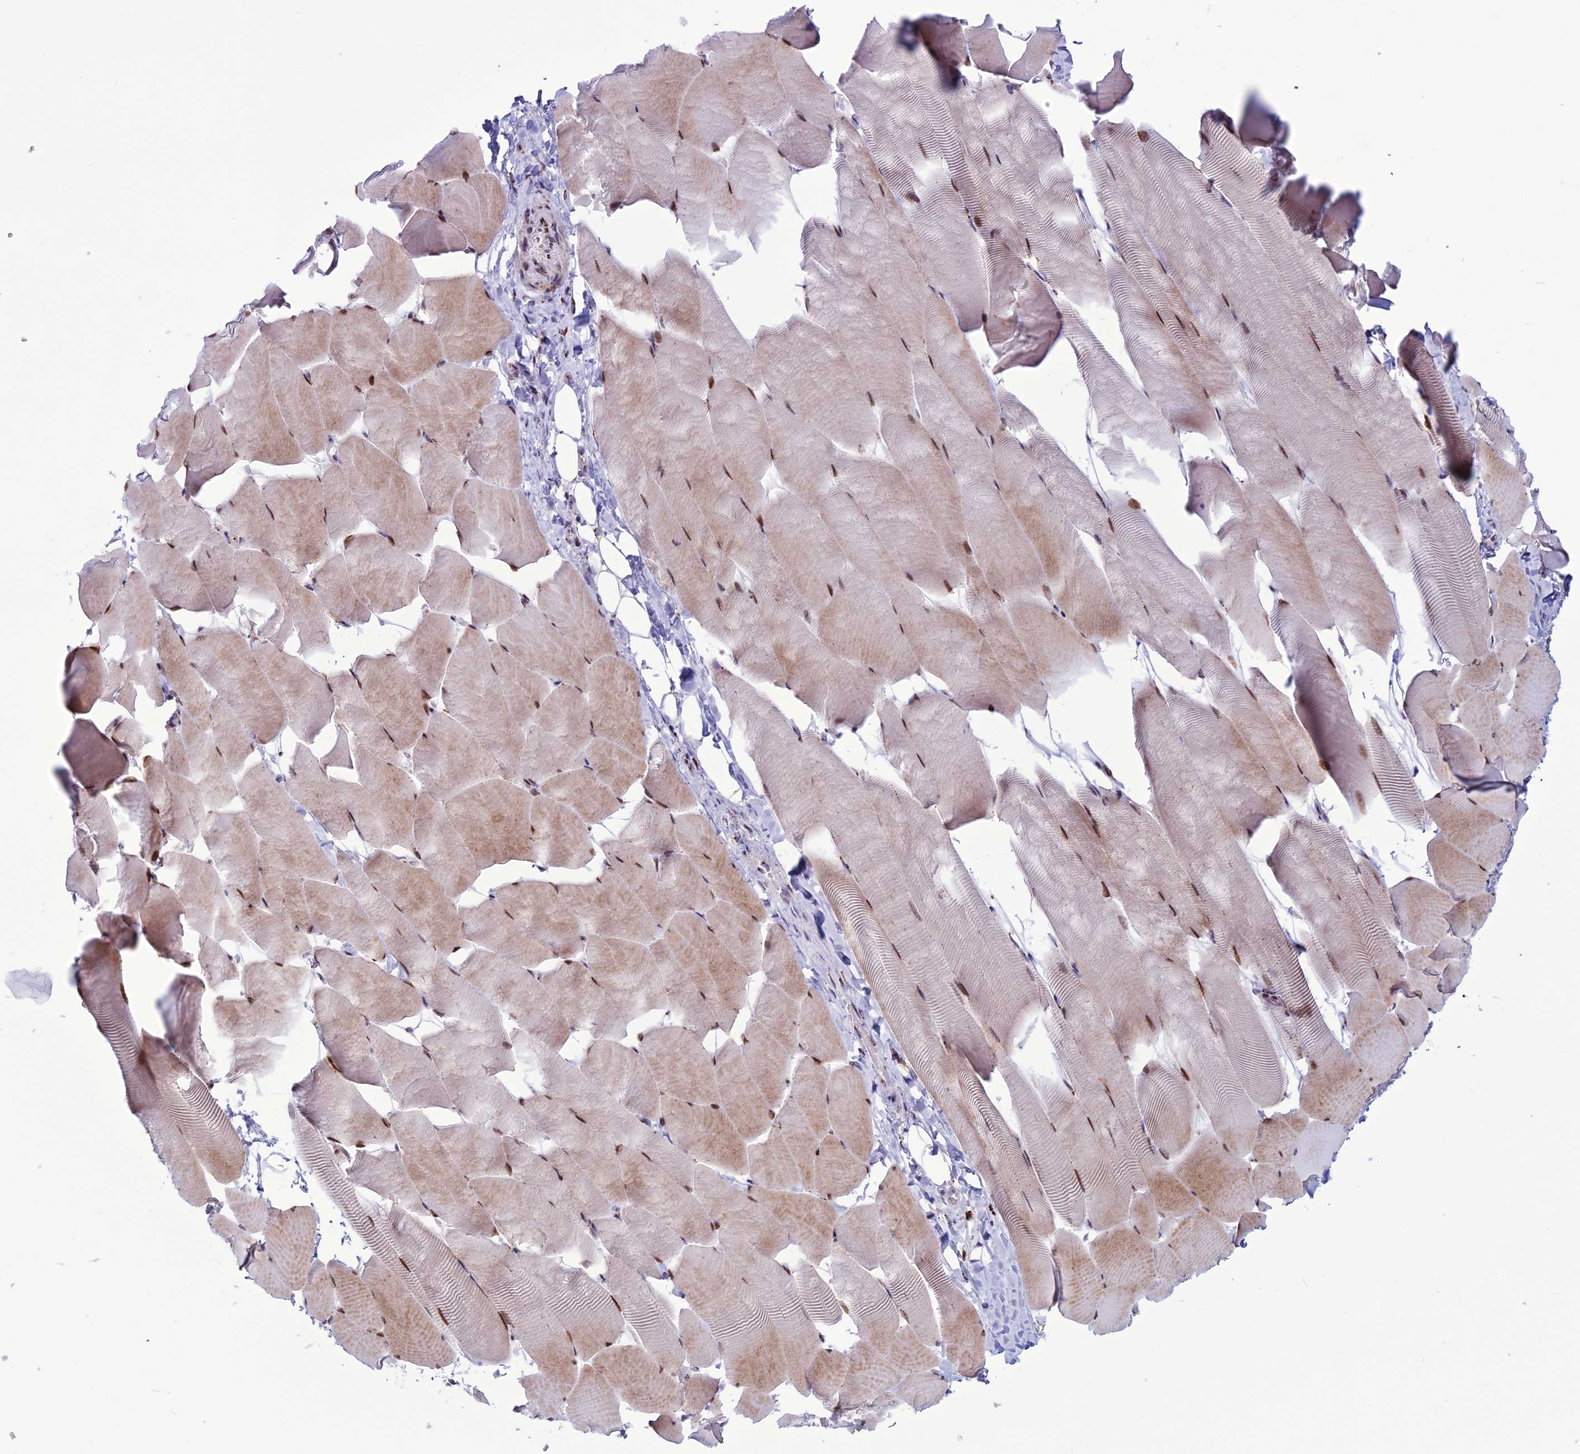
{"staining": {"intensity": "moderate", "quantity": "25%-75%", "location": "cytoplasmic/membranous,nuclear"}, "tissue": "skeletal muscle", "cell_type": "Myocytes", "image_type": "normal", "snomed": [{"axis": "morphology", "description": "Normal tissue, NOS"}, {"axis": "topography", "description": "Skeletal muscle"}], "caption": "This image demonstrates benign skeletal muscle stained with immunohistochemistry to label a protein in brown. The cytoplasmic/membranous,nuclear of myocytes show moderate positivity for the protein. Nuclei are counter-stained blue.", "gene": "PLEKHA4", "patient": {"sex": "male", "age": 25}}